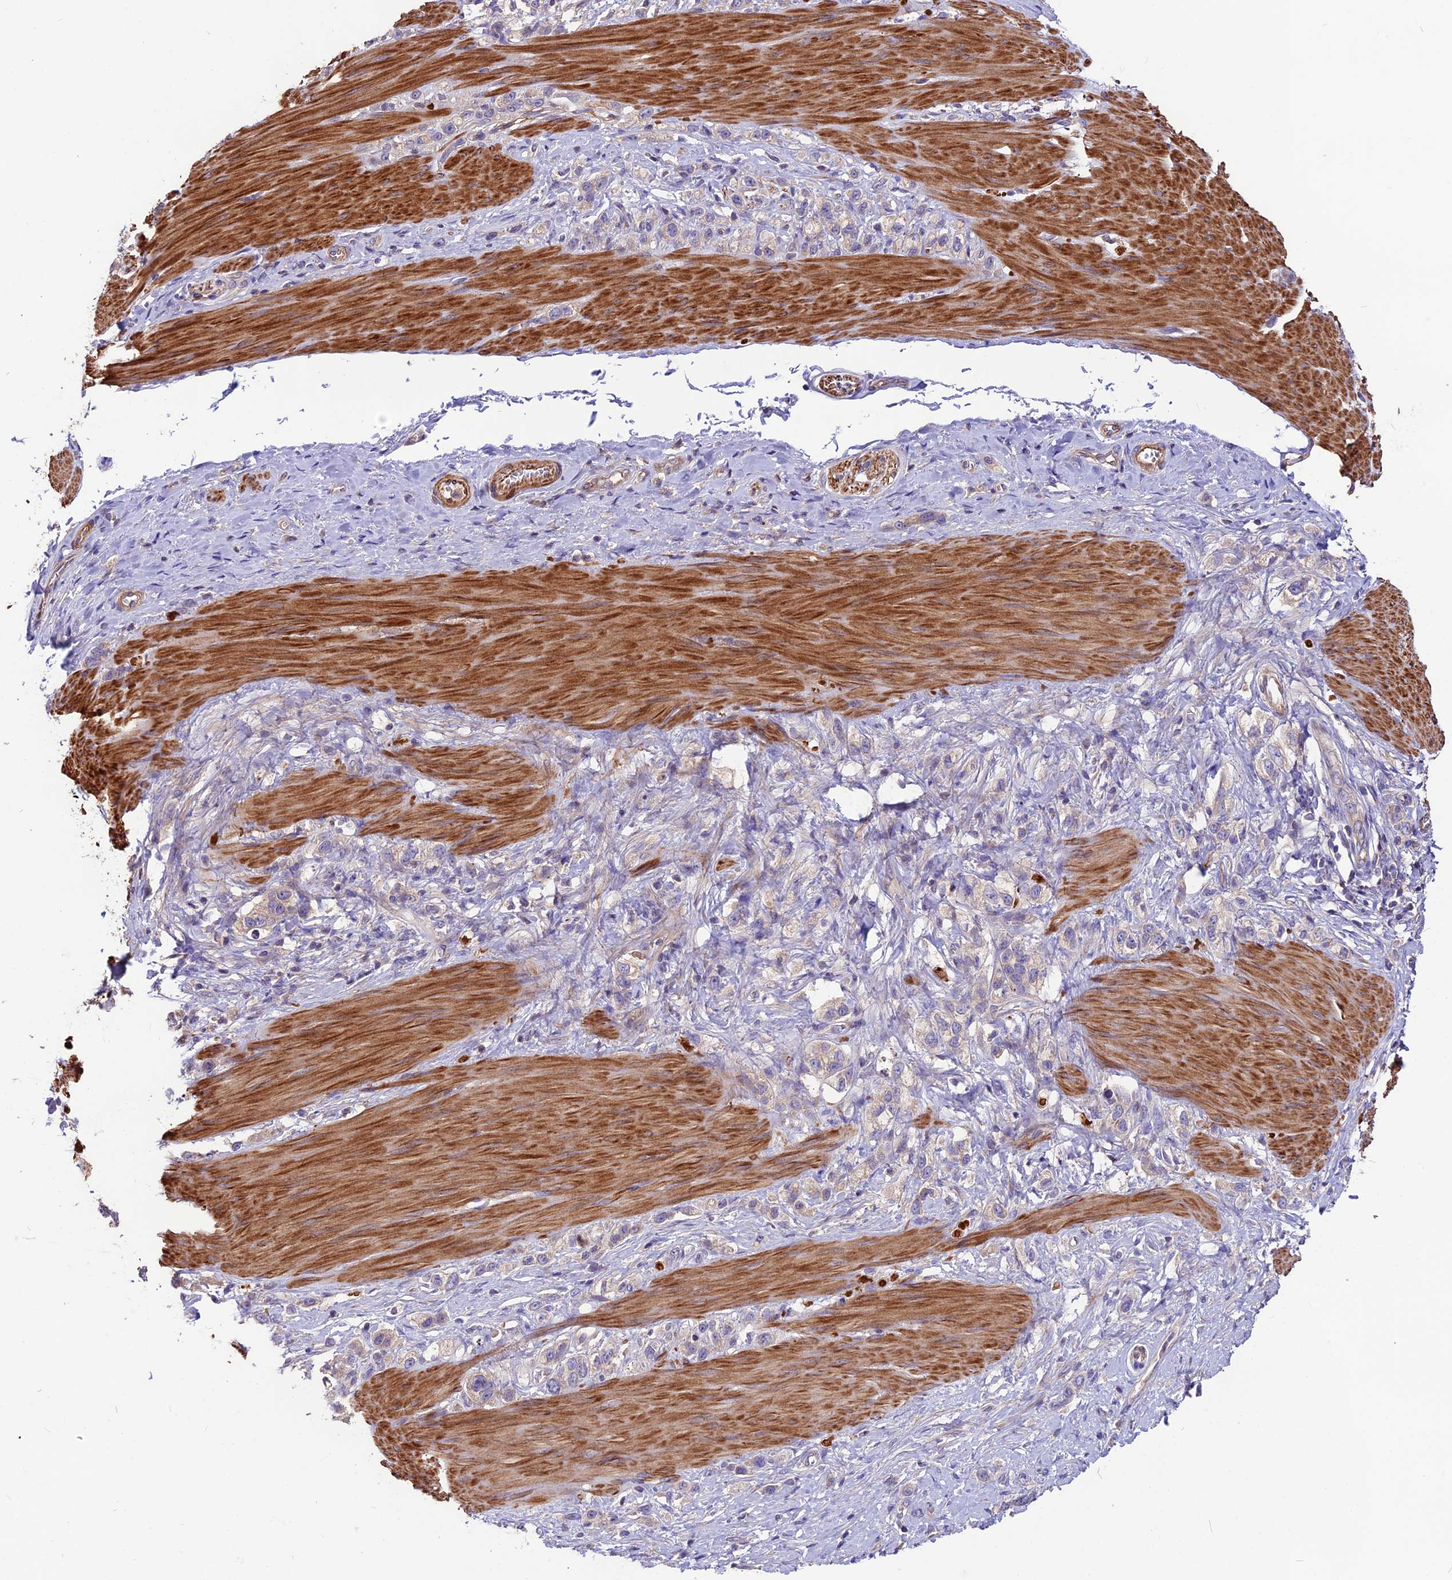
{"staining": {"intensity": "weak", "quantity": "<25%", "location": "cytoplasmic/membranous"}, "tissue": "stomach cancer", "cell_type": "Tumor cells", "image_type": "cancer", "snomed": [{"axis": "morphology", "description": "Adenocarcinoma, NOS"}, {"axis": "topography", "description": "Stomach"}], "caption": "Immunohistochemical staining of stomach cancer (adenocarcinoma) shows no significant staining in tumor cells.", "gene": "ANO3", "patient": {"sex": "female", "age": 65}}